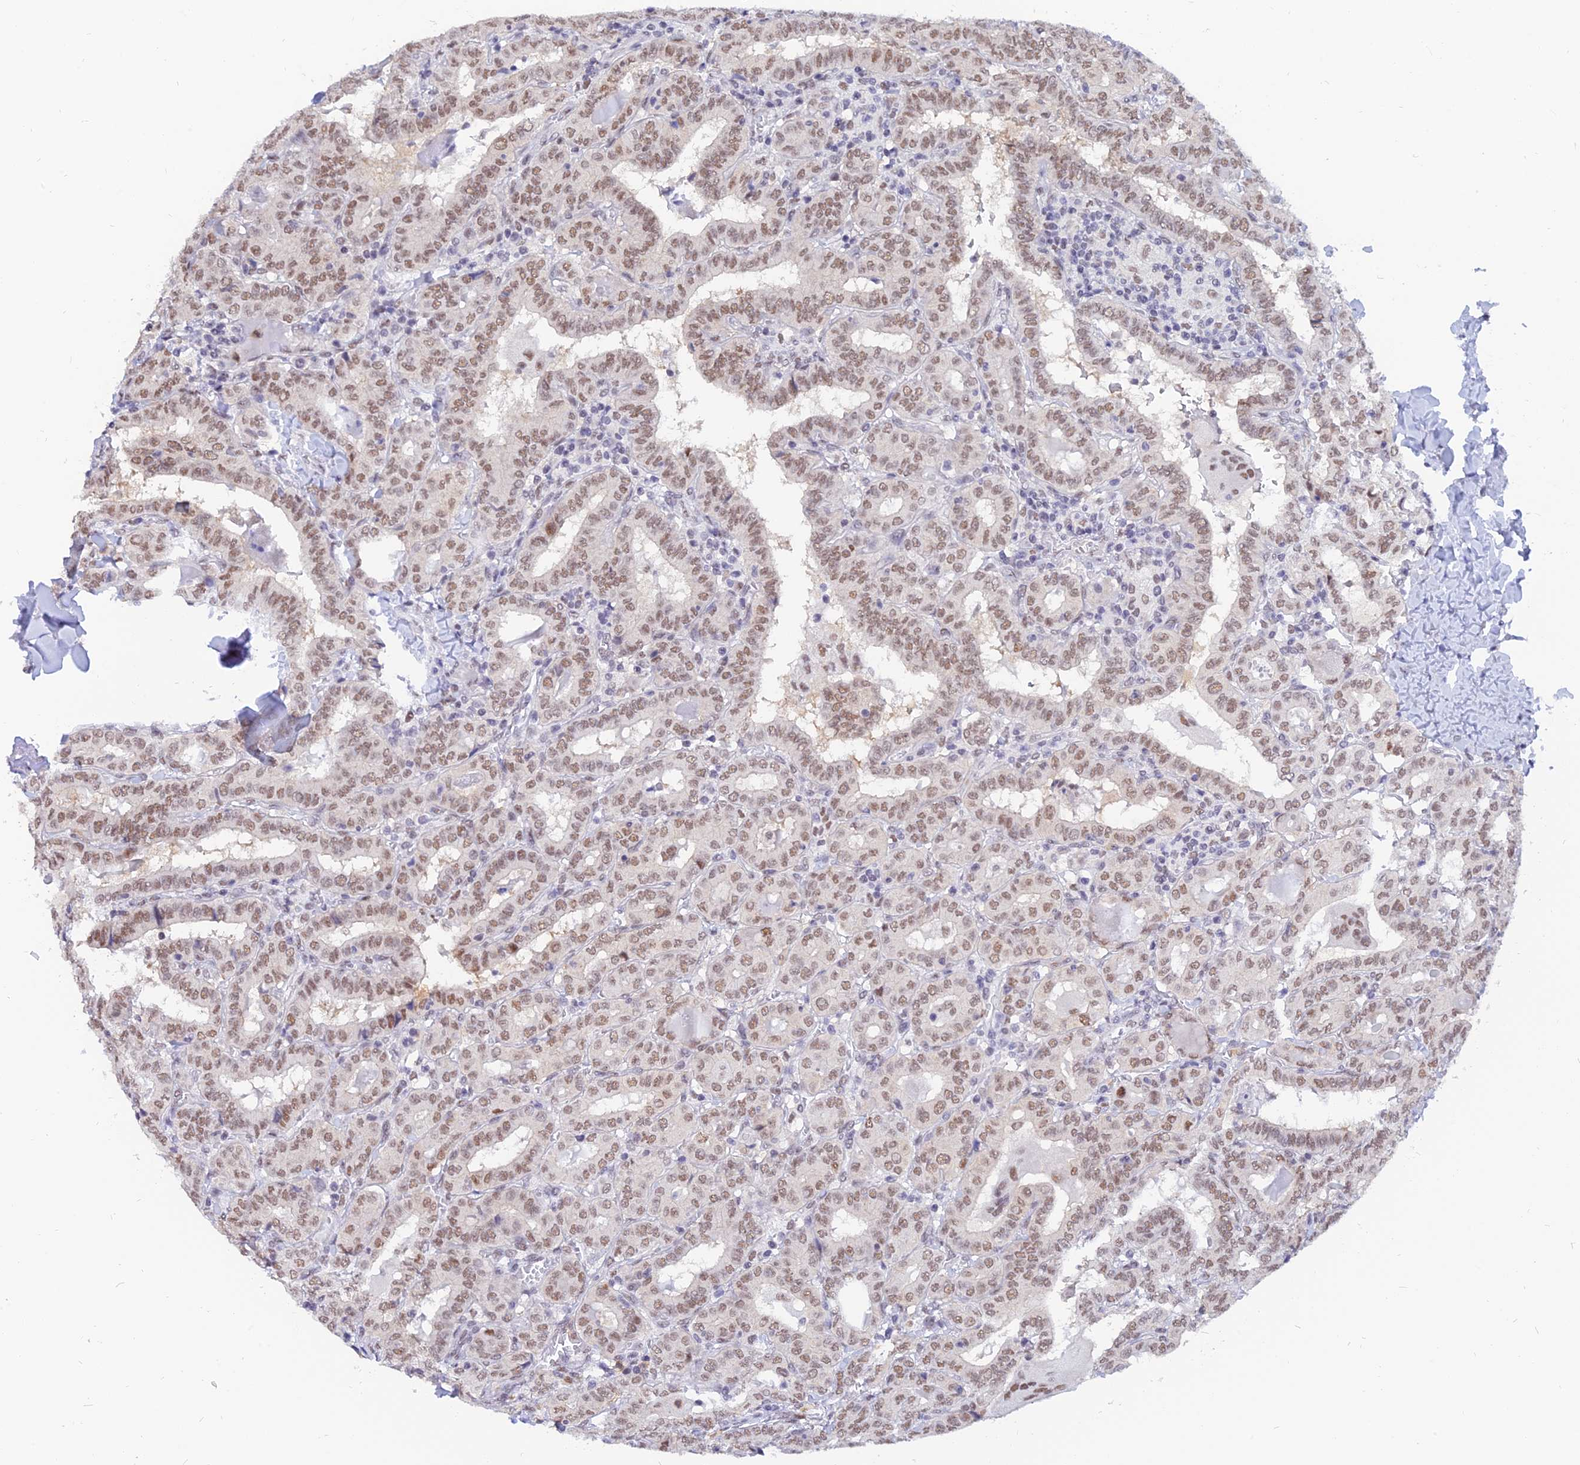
{"staining": {"intensity": "moderate", "quantity": ">75%", "location": "nuclear"}, "tissue": "thyroid cancer", "cell_type": "Tumor cells", "image_type": "cancer", "snomed": [{"axis": "morphology", "description": "Papillary adenocarcinoma, NOS"}, {"axis": "topography", "description": "Thyroid gland"}], "caption": "Brown immunohistochemical staining in human papillary adenocarcinoma (thyroid) demonstrates moderate nuclear staining in about >75% of tumor cells.", "gene": "DPY30", "patient": {"sex": "female", "age": 72}}